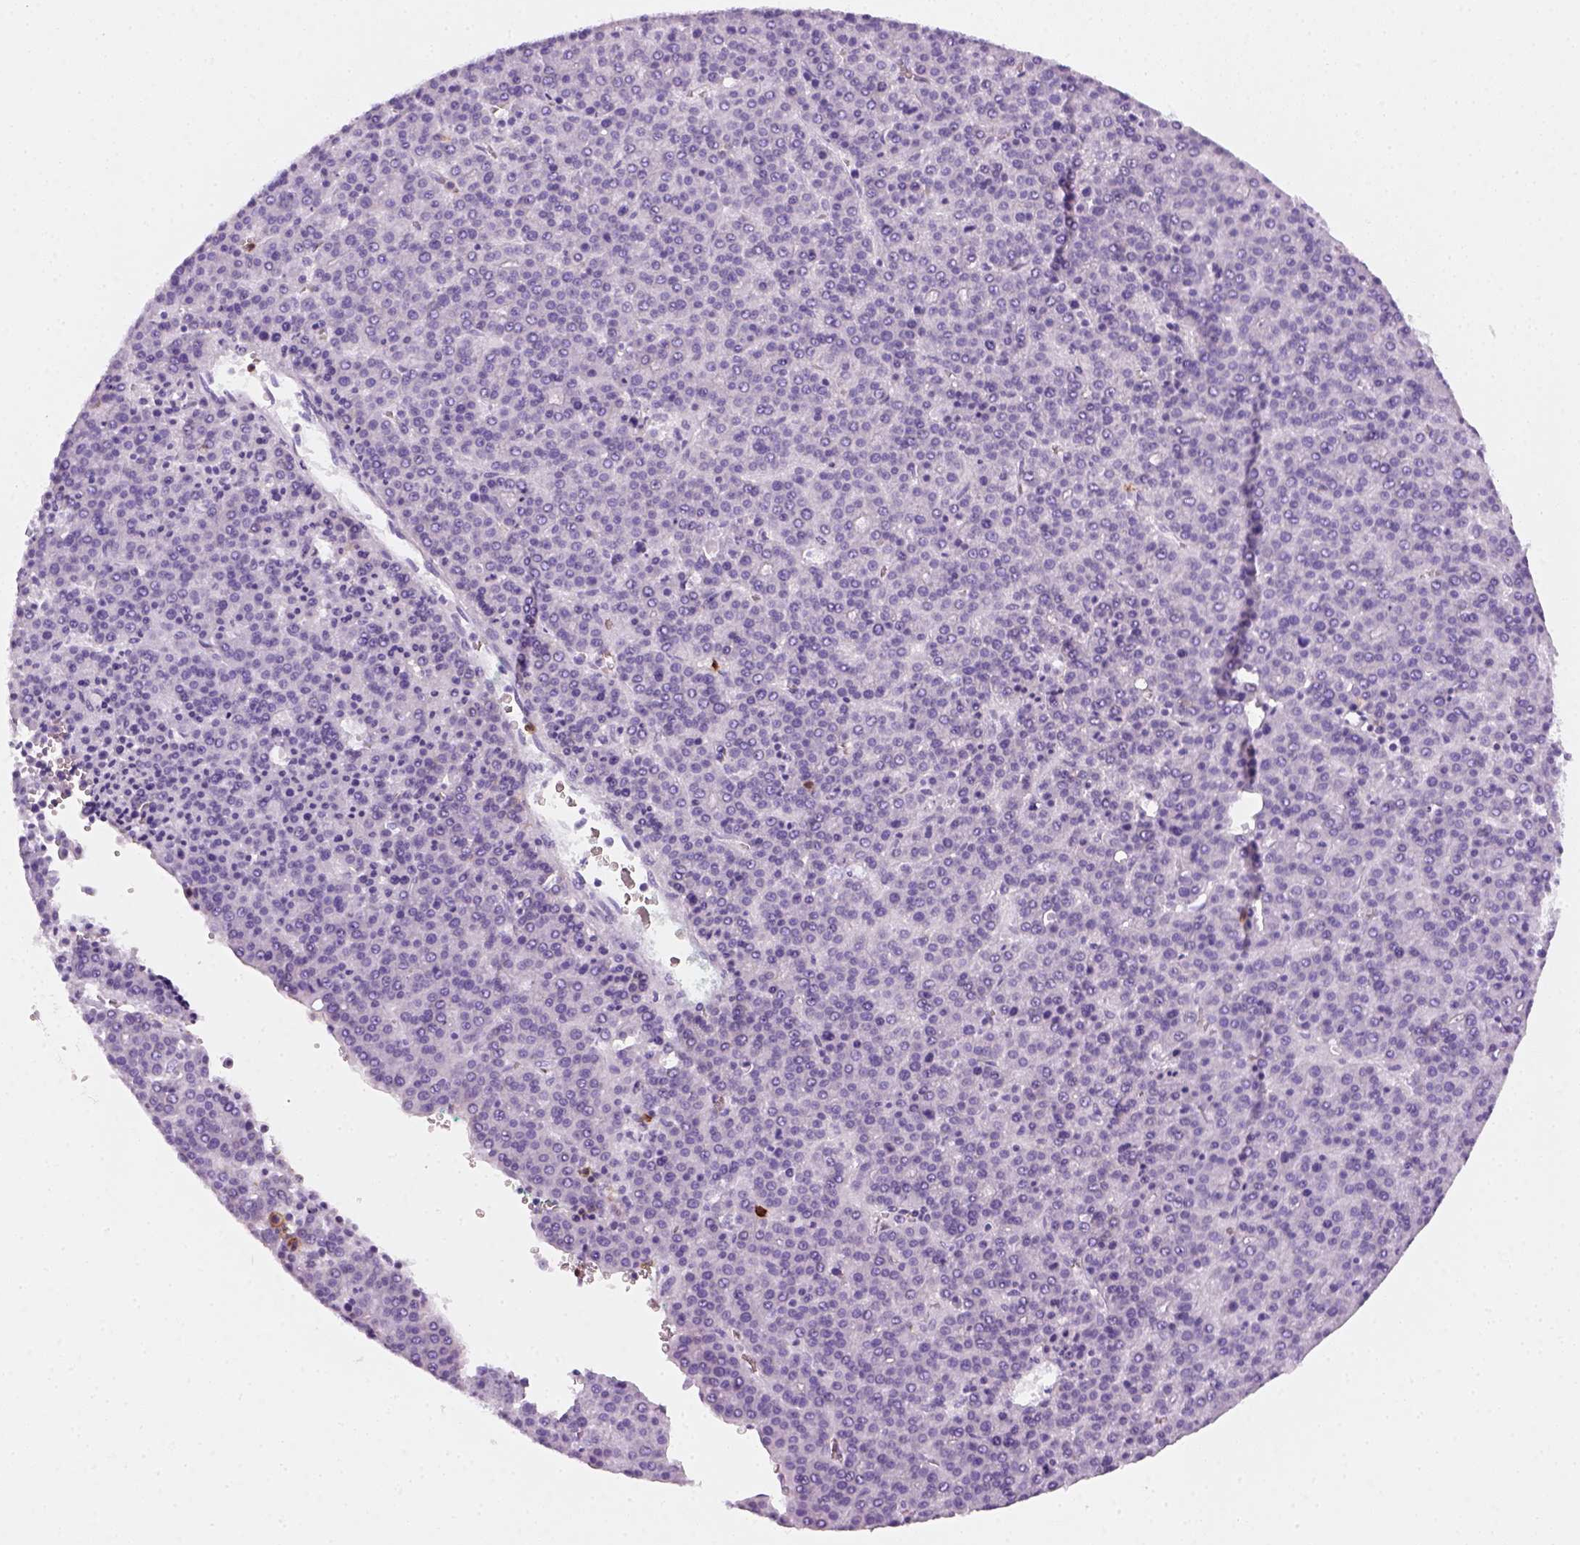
{"staining": {"intensity": "negative", "quantity": "none", "location": "none"}, "tissue": "liver cancer", "cell_type": "Tumor cells", "image_type": "cancer", "snomed": [{"axis": "morphology", "description": "Carcinoma, Hepatocellular, NOS"}, {"axis": "topography", "description": "Liver"}], "caption": "High power microscopy histopathology image of an immunohistochemistry image of liver cancer, revealing no significant expression in tumor cells. (IHC, brightfield microscopy, high magnification).", "gene": "AQP3", "patient": {"sex": "female", "age": 58}}